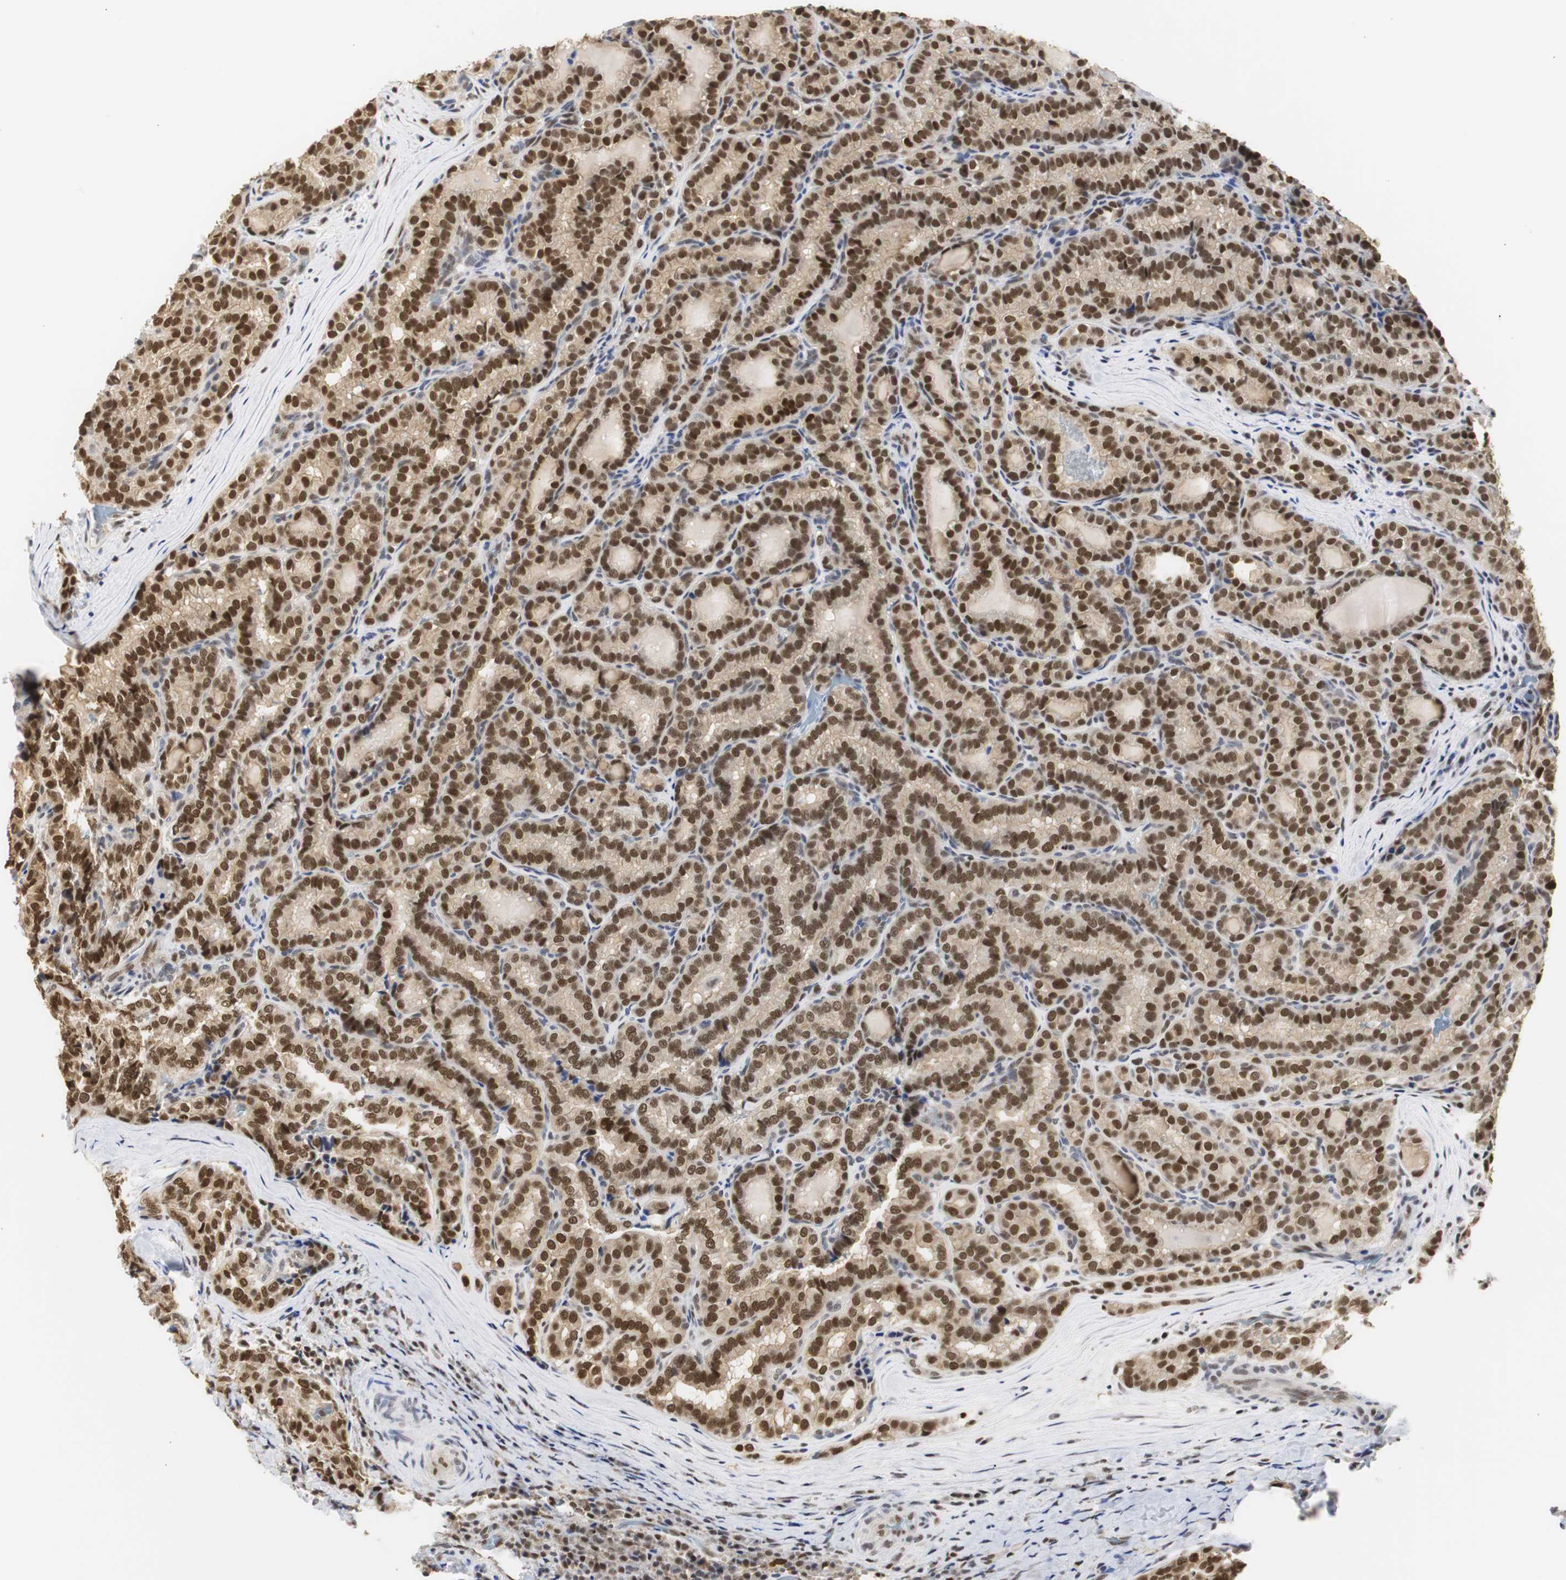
{"staining": {"intensity": "strong", "quantity": ">75%", "location": "cytoplasmic/membranous,nuclear"}, "tissue": "thyroid cancer", "cell_type": "Tumor cells", "image_type": "cancer", "snomed": [{"axis": "morphology", "description": "Normal tissue, NOS"}, {"axis": "morphology", "description": "Papillary adenocarcinoma, NOS"}, {"axis": "topography", "description": "Thyroid gland"}], "caption": "Brown immunohistochemical staining in thyroid cancer (papillary adenocarcinoma) exhibits strong cytoplasmic/membranous and nuclear expression in about >75% of tumor cells.", "gene": "ZFC3H1", "patient": {"sex": "female", "age": 30}}